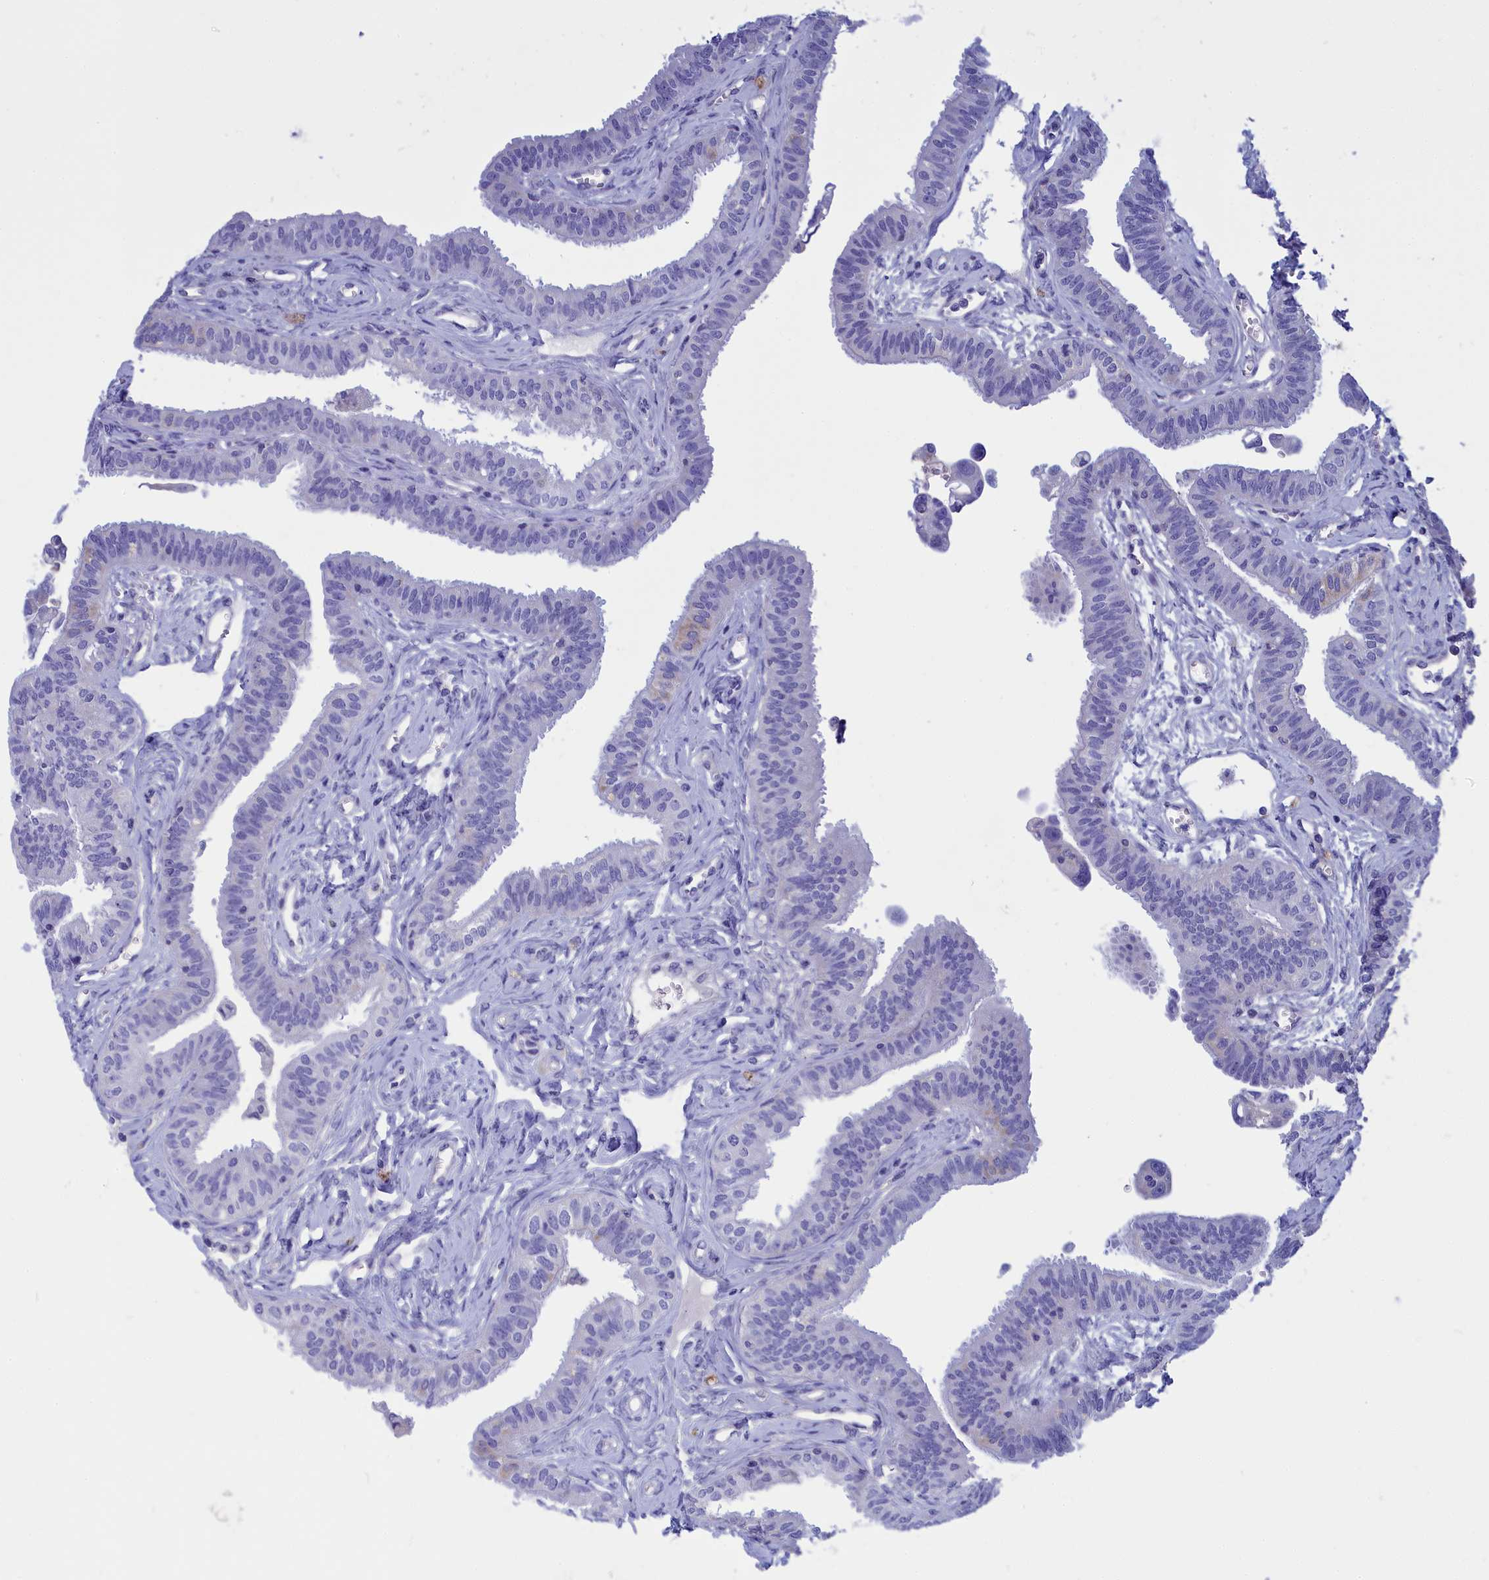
{"staining": {"intensity": "moderate", "quantity": "<25%", "location": "cytoplasmic/membranous"}, "tissue": "fallopian tube", "cell_type": "Glandular cells", "image_type": "normal", "snomed": [{"axis": "morphology", "description": "Normal tissue, NOS"}, {"axis": "morphology", "description": "Carcinoma, NOS"}, {"axis": "topography", "description": "Fallopian tube"}, {"axis": "topography", "description": "Ovary"}], "caption": "Brown immunohistochemical staining in normal fallopian tube exhibits moderate cytoplasmic/membranous staining in about <25% of glandular cells.", "gene": "CCRL2", "patient": {"sex": "female", "age": 59}}